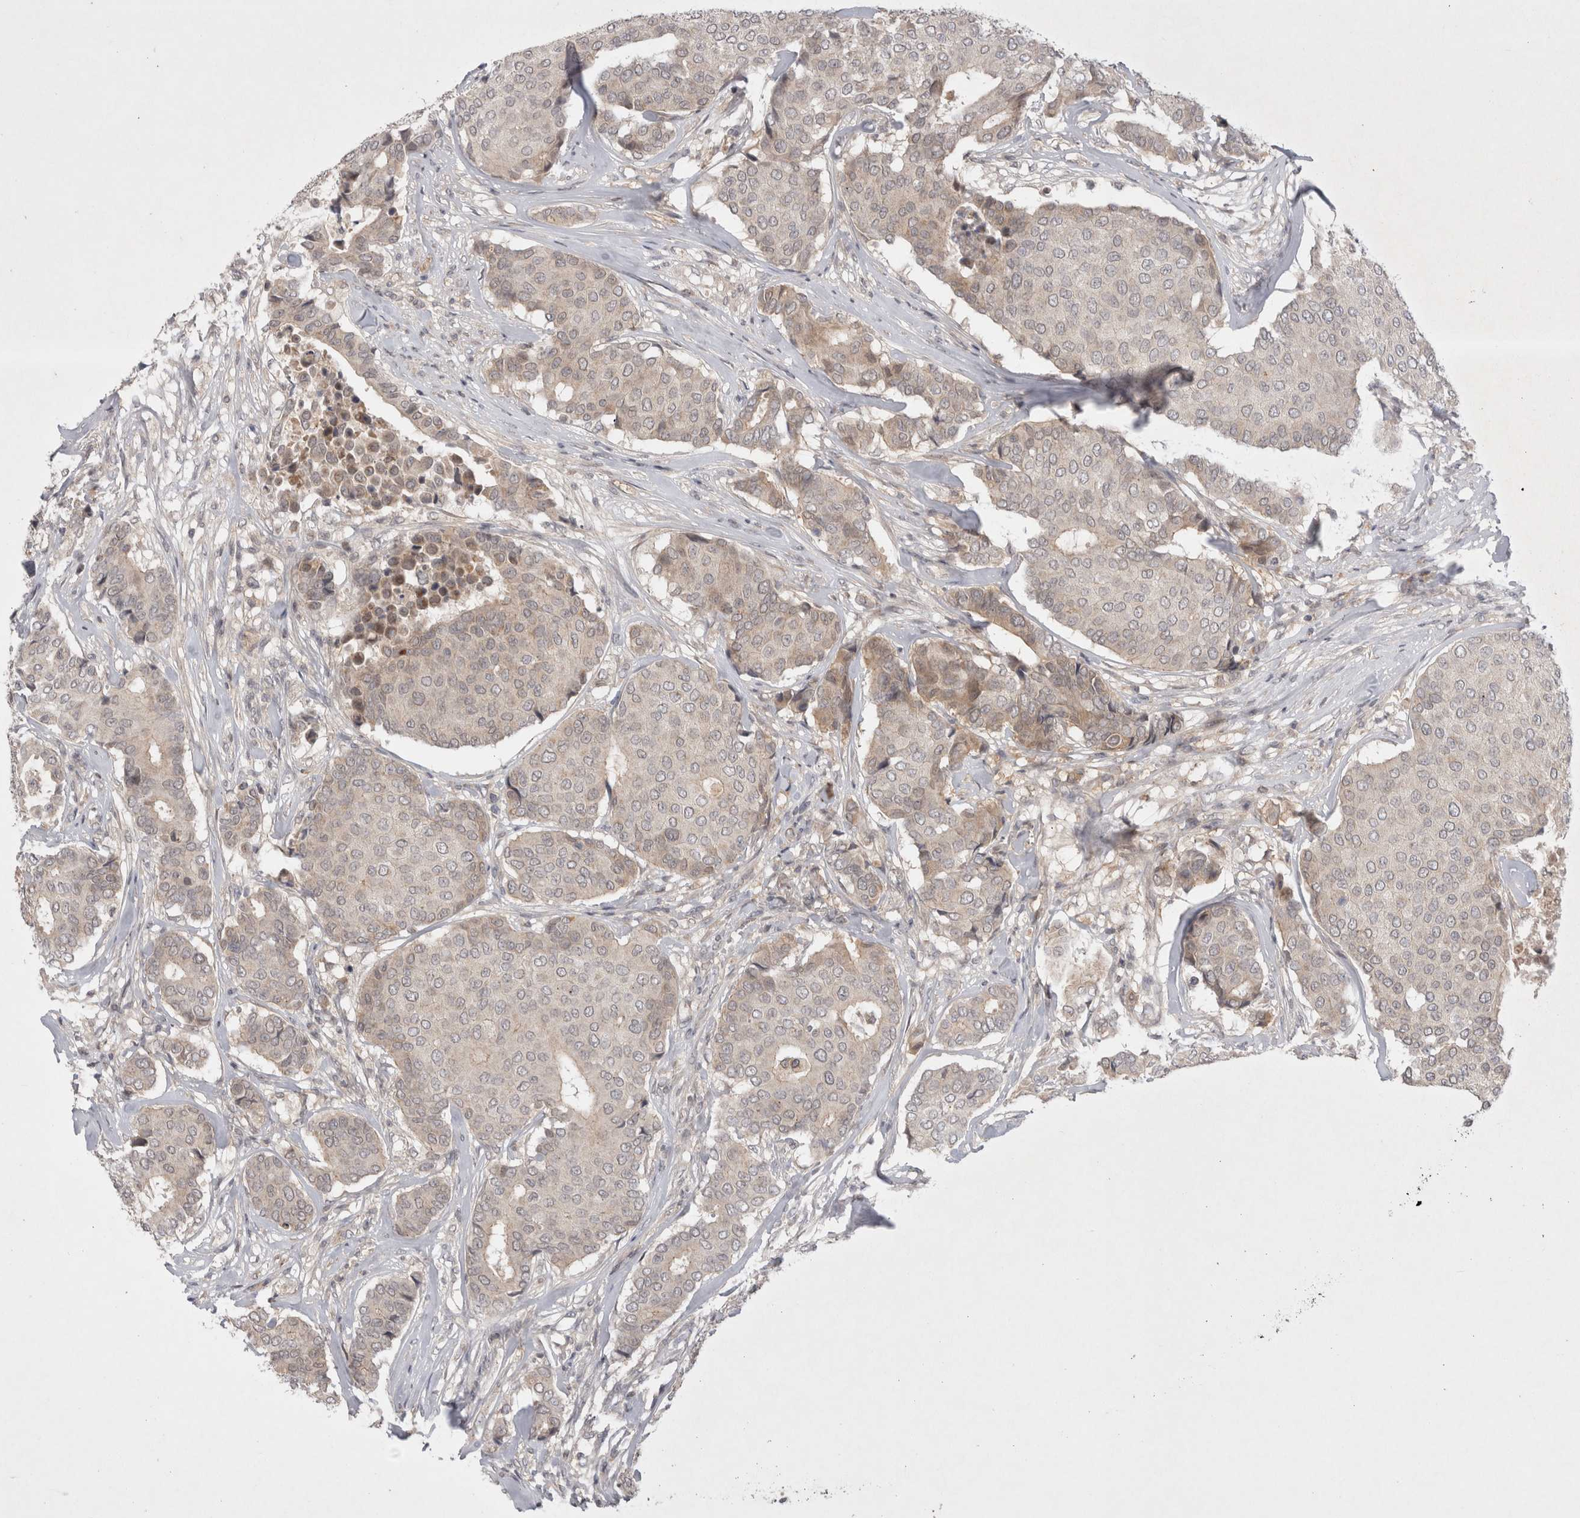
{"staining": {"intensity": "weak", "quantity": "<25%", "location": "cytoplasmic/membranous"}, "tissue": "breast cancer", "cell_type": "Tumor cells", "image_type": "cancer", "snomed": [{"axis": "morphology", "description": "Duct carcinoma"}, {"axis": "topography", "description": "Breast"}], "caption": "Histopathology image shows no significant protein staining in tumor cells of breast cancer (infiltrating ductal carcinoma).", "gene": "PLEKHM1", "patient": {"sex": "female", "age": 75}}